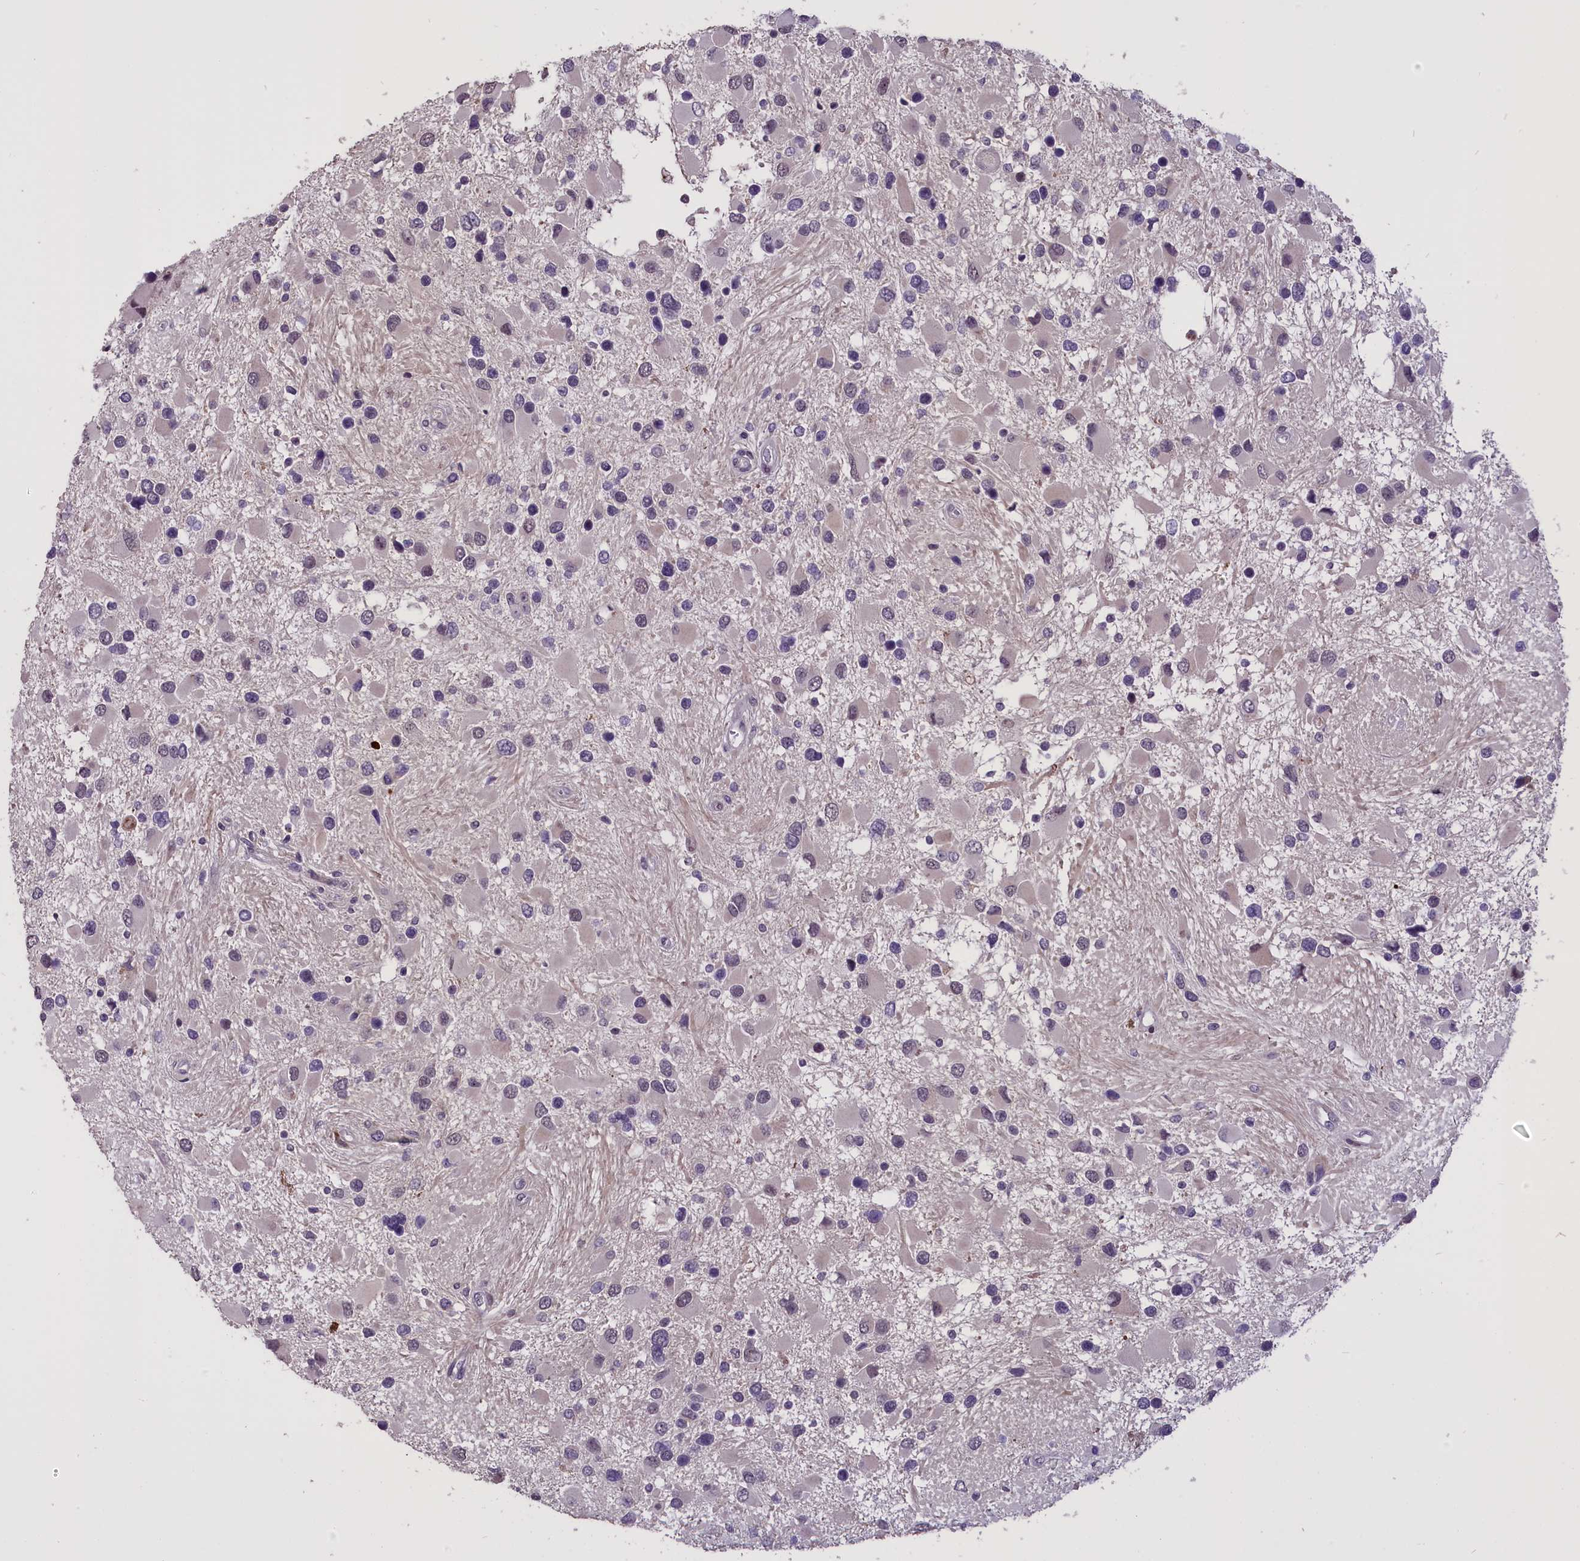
{"staining": {"intensity": "negative", "quantity": "none", "location": "none"}, "tissue": "glioma", "cell_type": "Tumor cells", "image_type": "cancer", "snomed": [{"axis": "morphology", "description": "Glioma, malignant, High grade"}, {"axis": "topography", "description": "Brain"}], "caption": "This is a photomicrograph of immunohistochemistry staining of glioma, which shows no positivity in tumor cells.", "gene": "ENHO", "patient": {"sex": "male", "age": 53}}